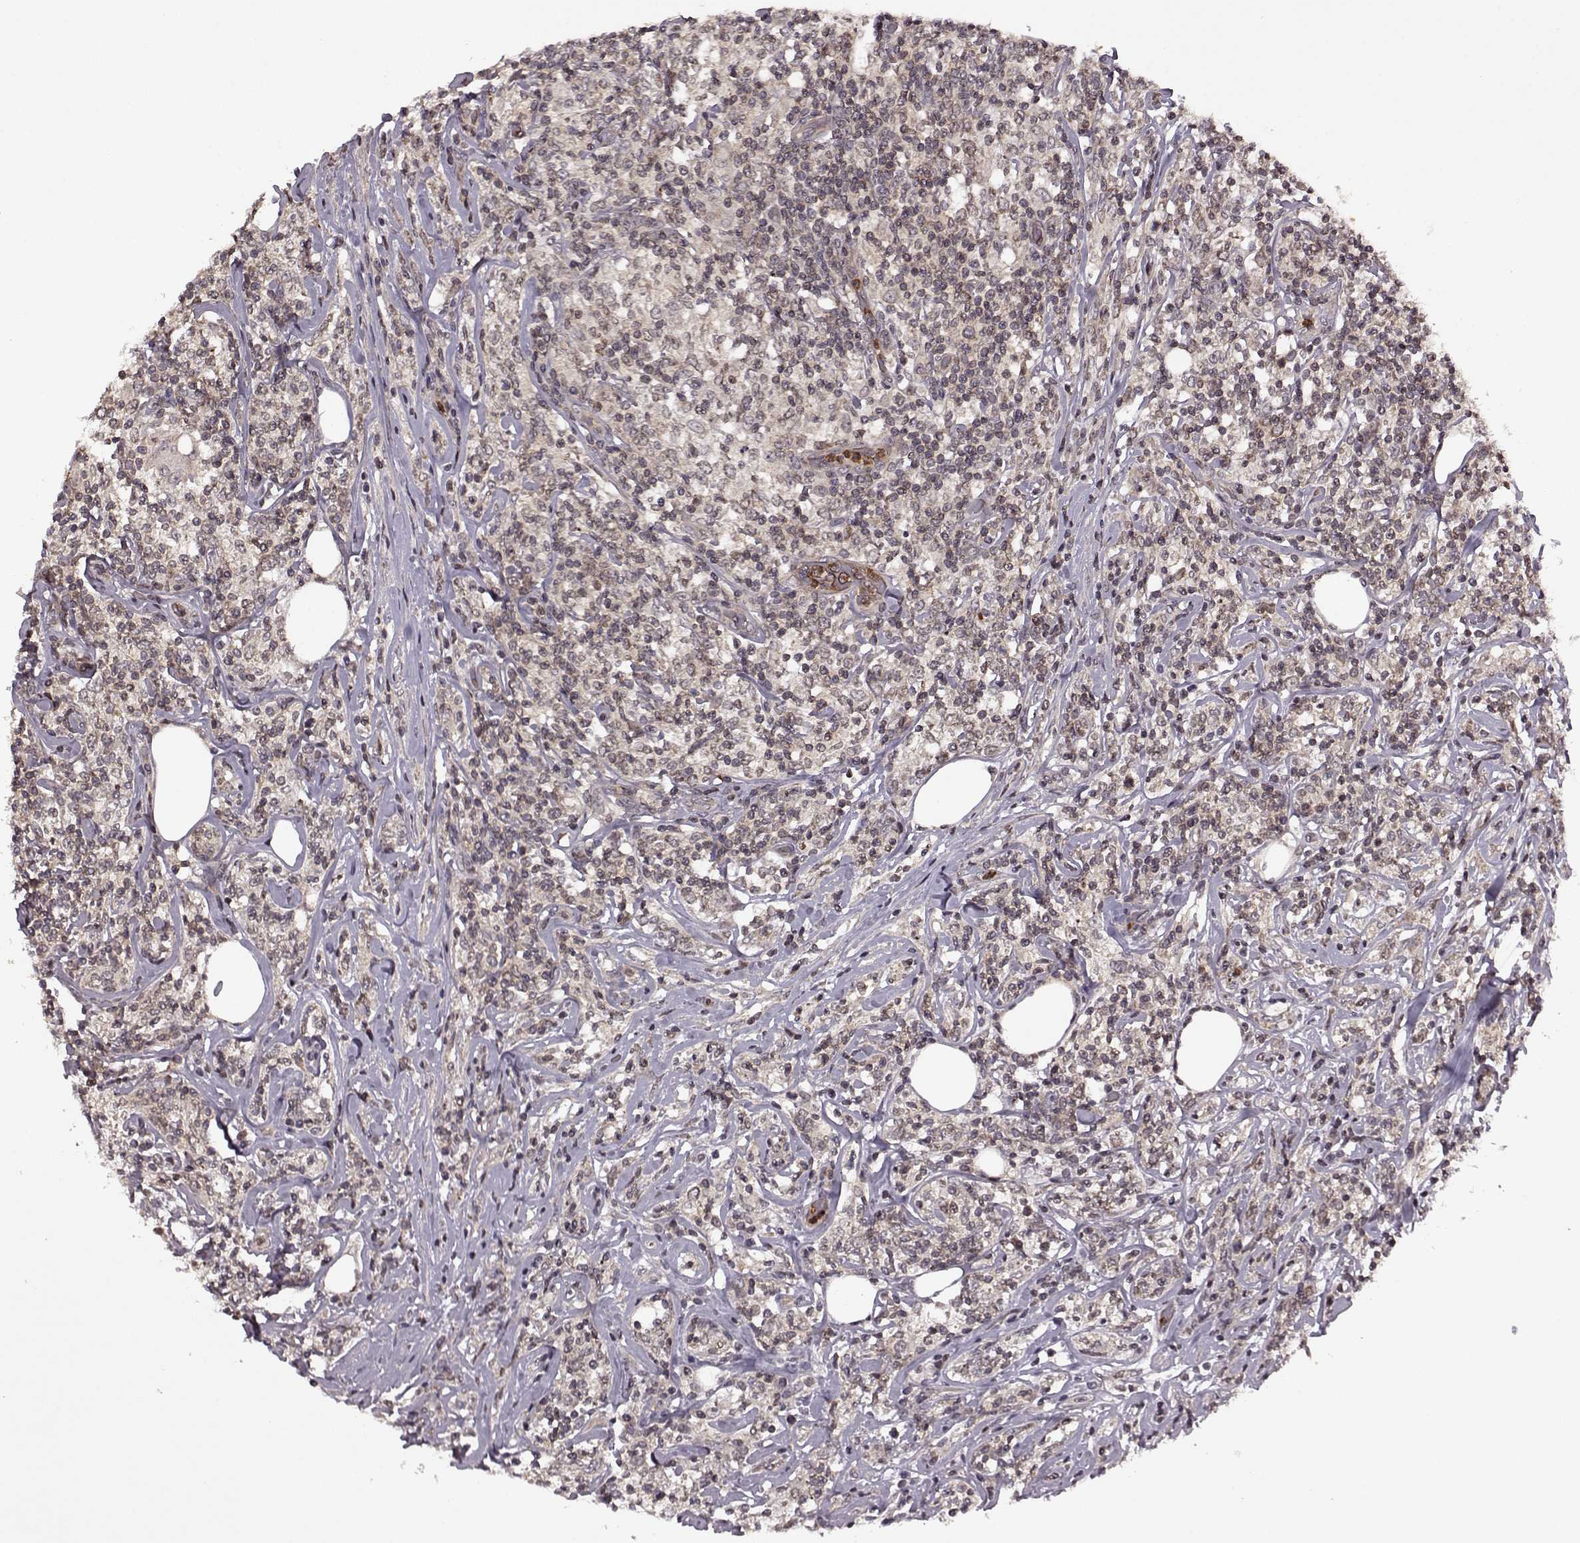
{"staining": {"intensity": "negative", "quantity": "none", "location": "none"}, "tissue": "lymphoma", "cell_type": "Tumor cells", "image_type": "cancer", "snomed": [{"axis": "morphology", "description": "Malignant lymphoma, non-Hodgkin's type, High grade"}, {"axis": "topography", "description": "Lymph node"}], "caption": "High power microscopy histopathology image of an IHC photomicrograph of lymphoma, revealing no significant positivity in tumor cells.", "gene": "TRMU", "patient": {"sex": "female", "age": 84}}